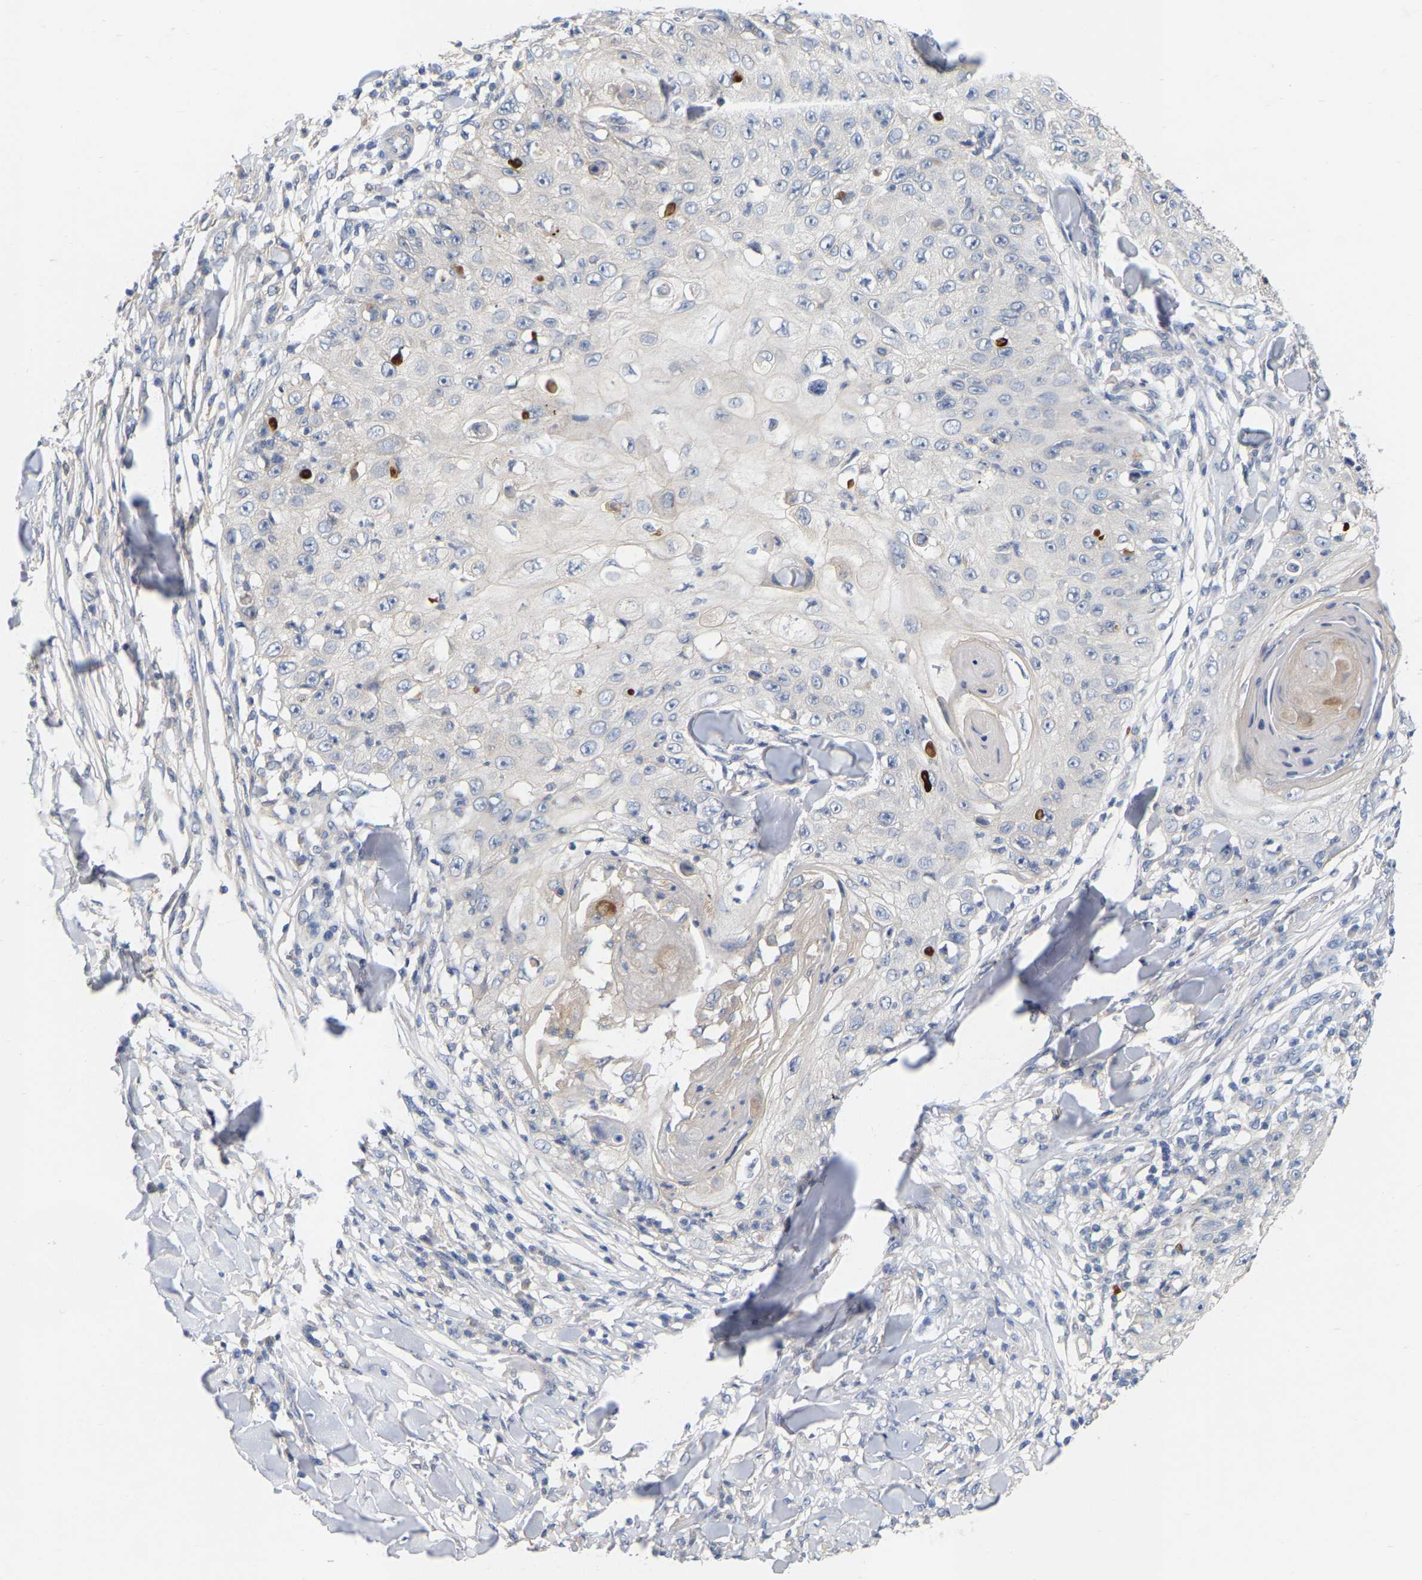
{"staining": {"intensity": "negative", "quantity": "none", "location": "none"}, "tissue": "skin cancer", "cell_type": "Tumor cells", "image_type": "cancer", "snomed": [{"axis": "morphology", "description": "Squamous cell carcinoma, NOS"}, {"axis": "topography", "description": "Skin"}], "caption": "High magnification brightfield microscopy of squamous cell carcinoma (skin) stained with DAB (brown) and counterstained with hematoxylin (blue): tumor cells show no significant staining. (IHC, brightfield microscopy, high magnification).", "gene": "WIPI2", "patient": {"sex": "male", "age": 86}}